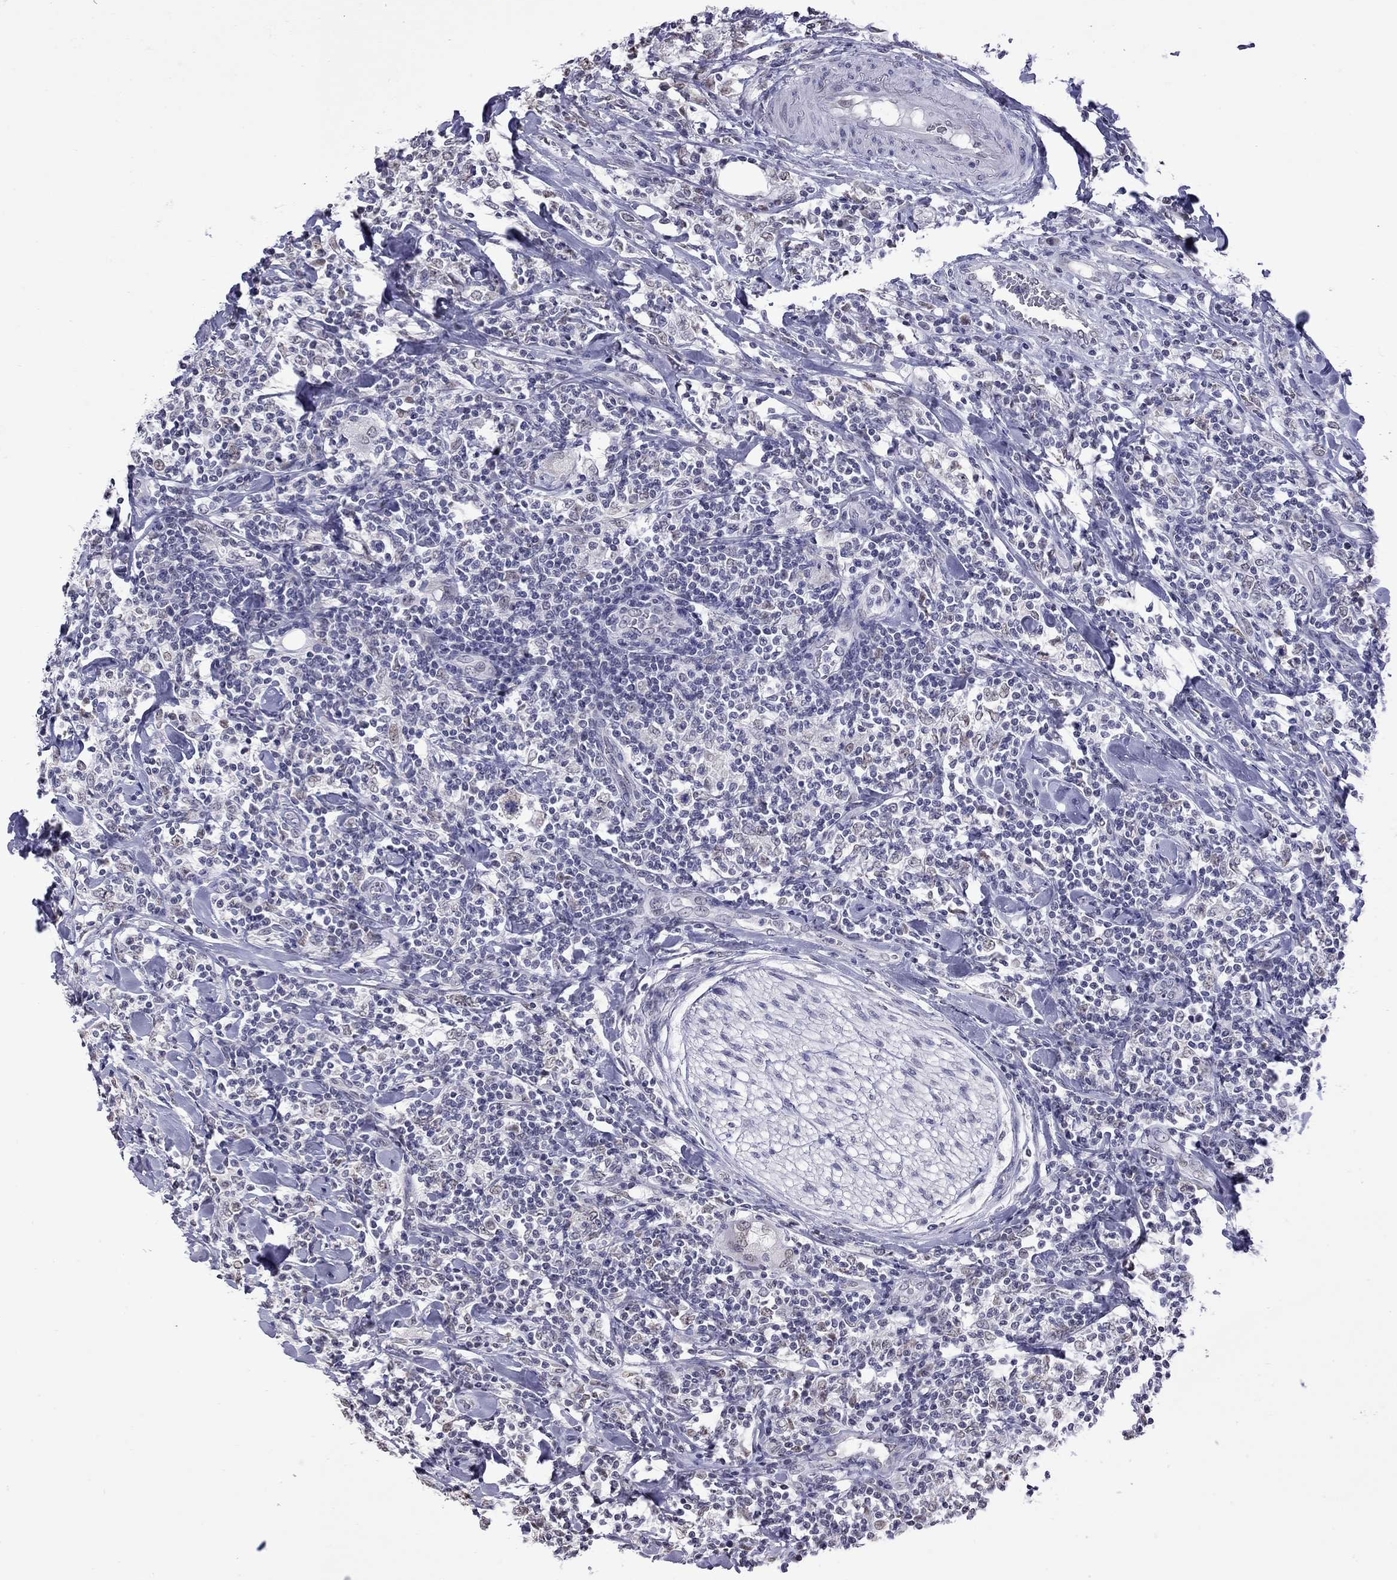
{"staining": {"intensity": "negative", "quantity": "none", "location": "none"}, "tissue": "lymphoma", "cell_type": "Tumor cells", "image_type": "cancer", "snomed": [{"axis": "morphology", "description": "Malignant lymphoma, non-Hodgkin's type, High grade"}, {"axis": "topography", "description": "Lymph node"}], "caption": "High-grade malignant lymphoma, non-Hodgkin's type stained for a protein using immunohistochemistry demonstrates no positivity tumor cells.", "gene": "PPP1R3A", "patient": {"sex": "female", "age": 84}}